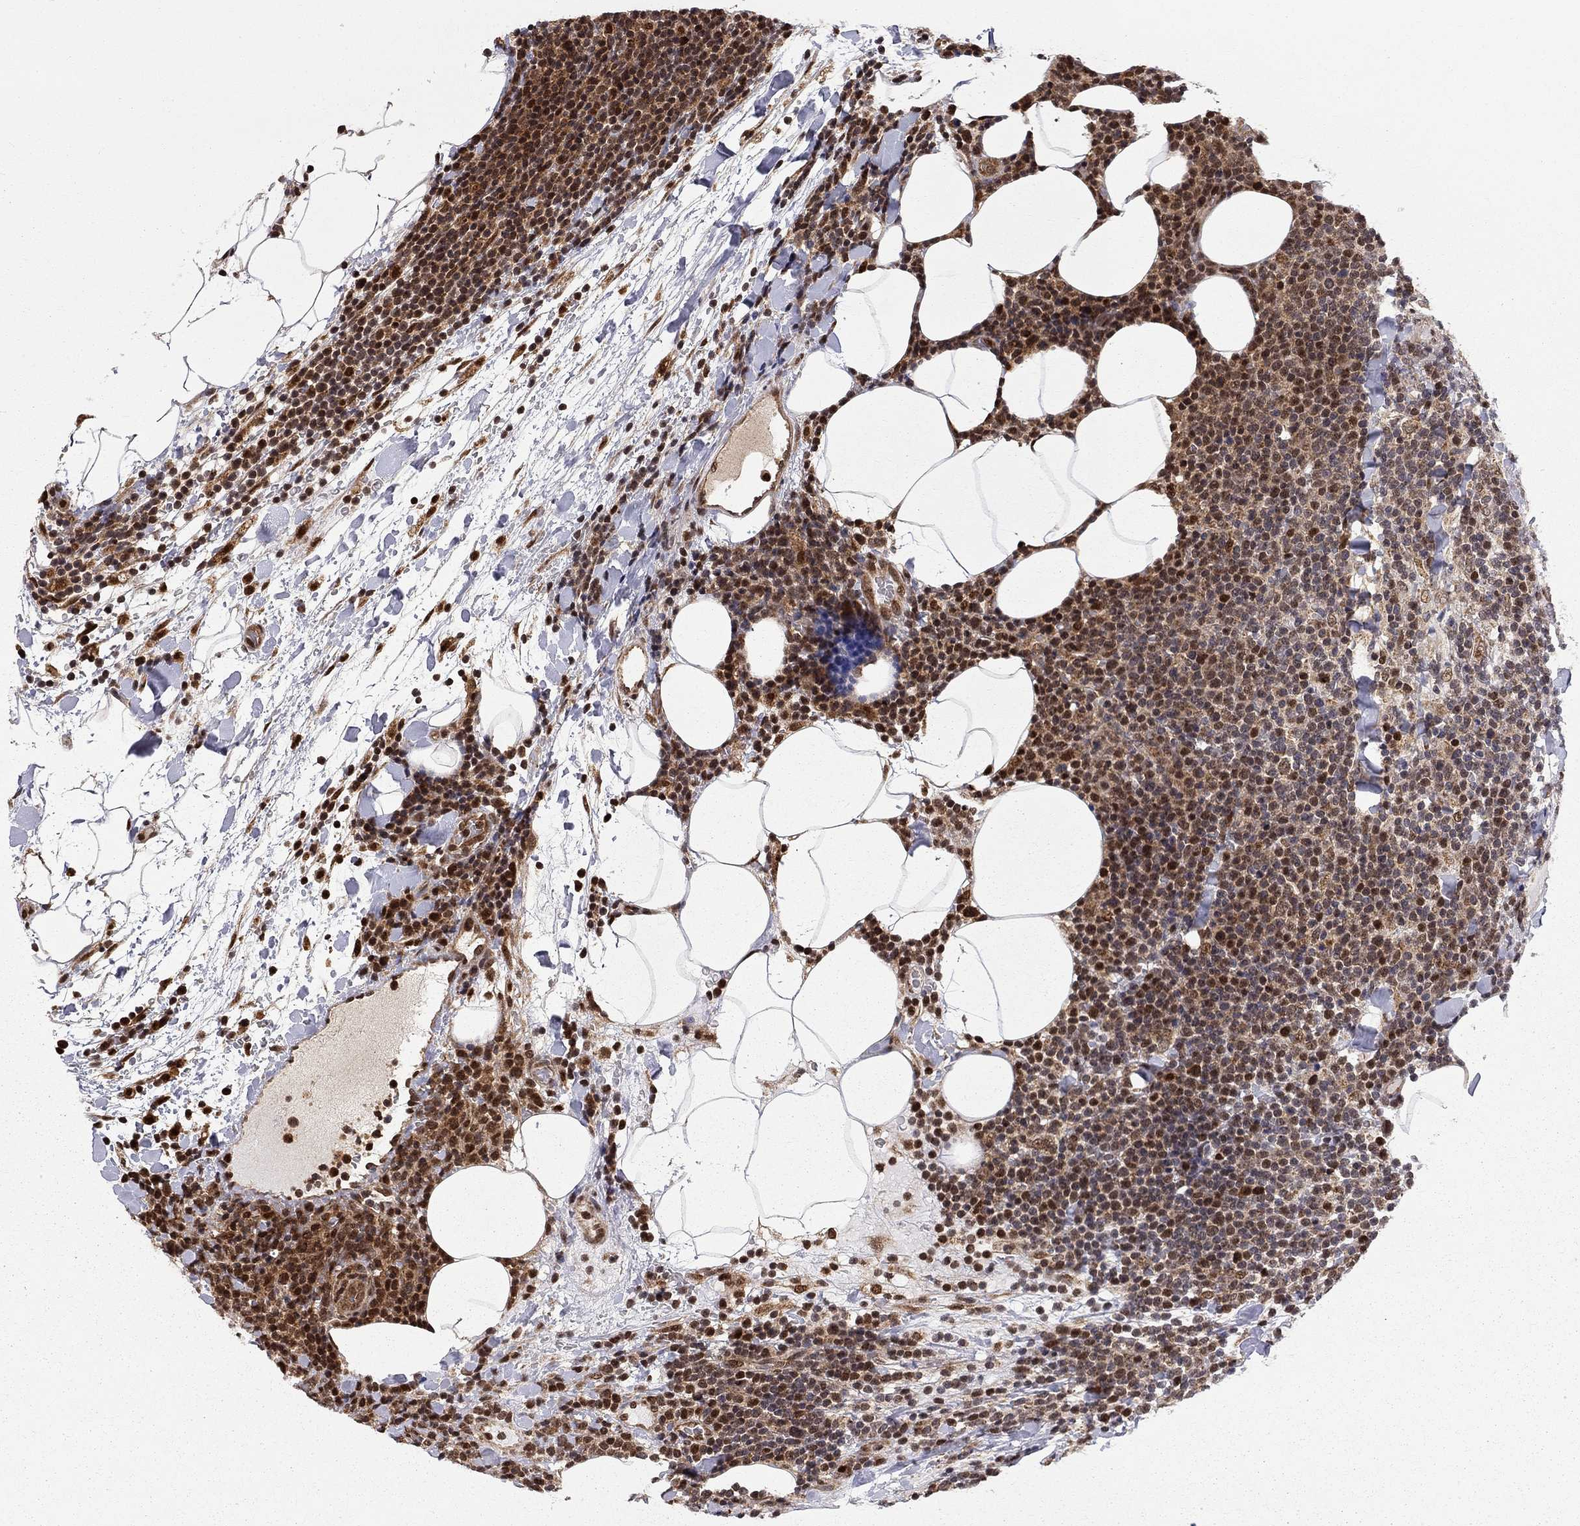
{"staining": {"intensity": "strong", "quantity": "25%-75%", "location": "nuclear"}, "tissue": "lymphoma", "cell_type": "Tumor cells", "image_type": "cancer", "snomed": [{"axis": "morphology", "description": "Malignant lymphoma, non-Hodgkin's type, High grade"}, {"axis": "topography", "description": "Lymph node"}], "caption": "Immunohistochemistry (IHC) of malignant lymphoma, non-Hodgkin's type (high-grade) displays high levels of strong nuclear staining in about 25%-75% of tumor cells.", "gene": "ELOB", "patient": {"sex": "male", "age": 61}}